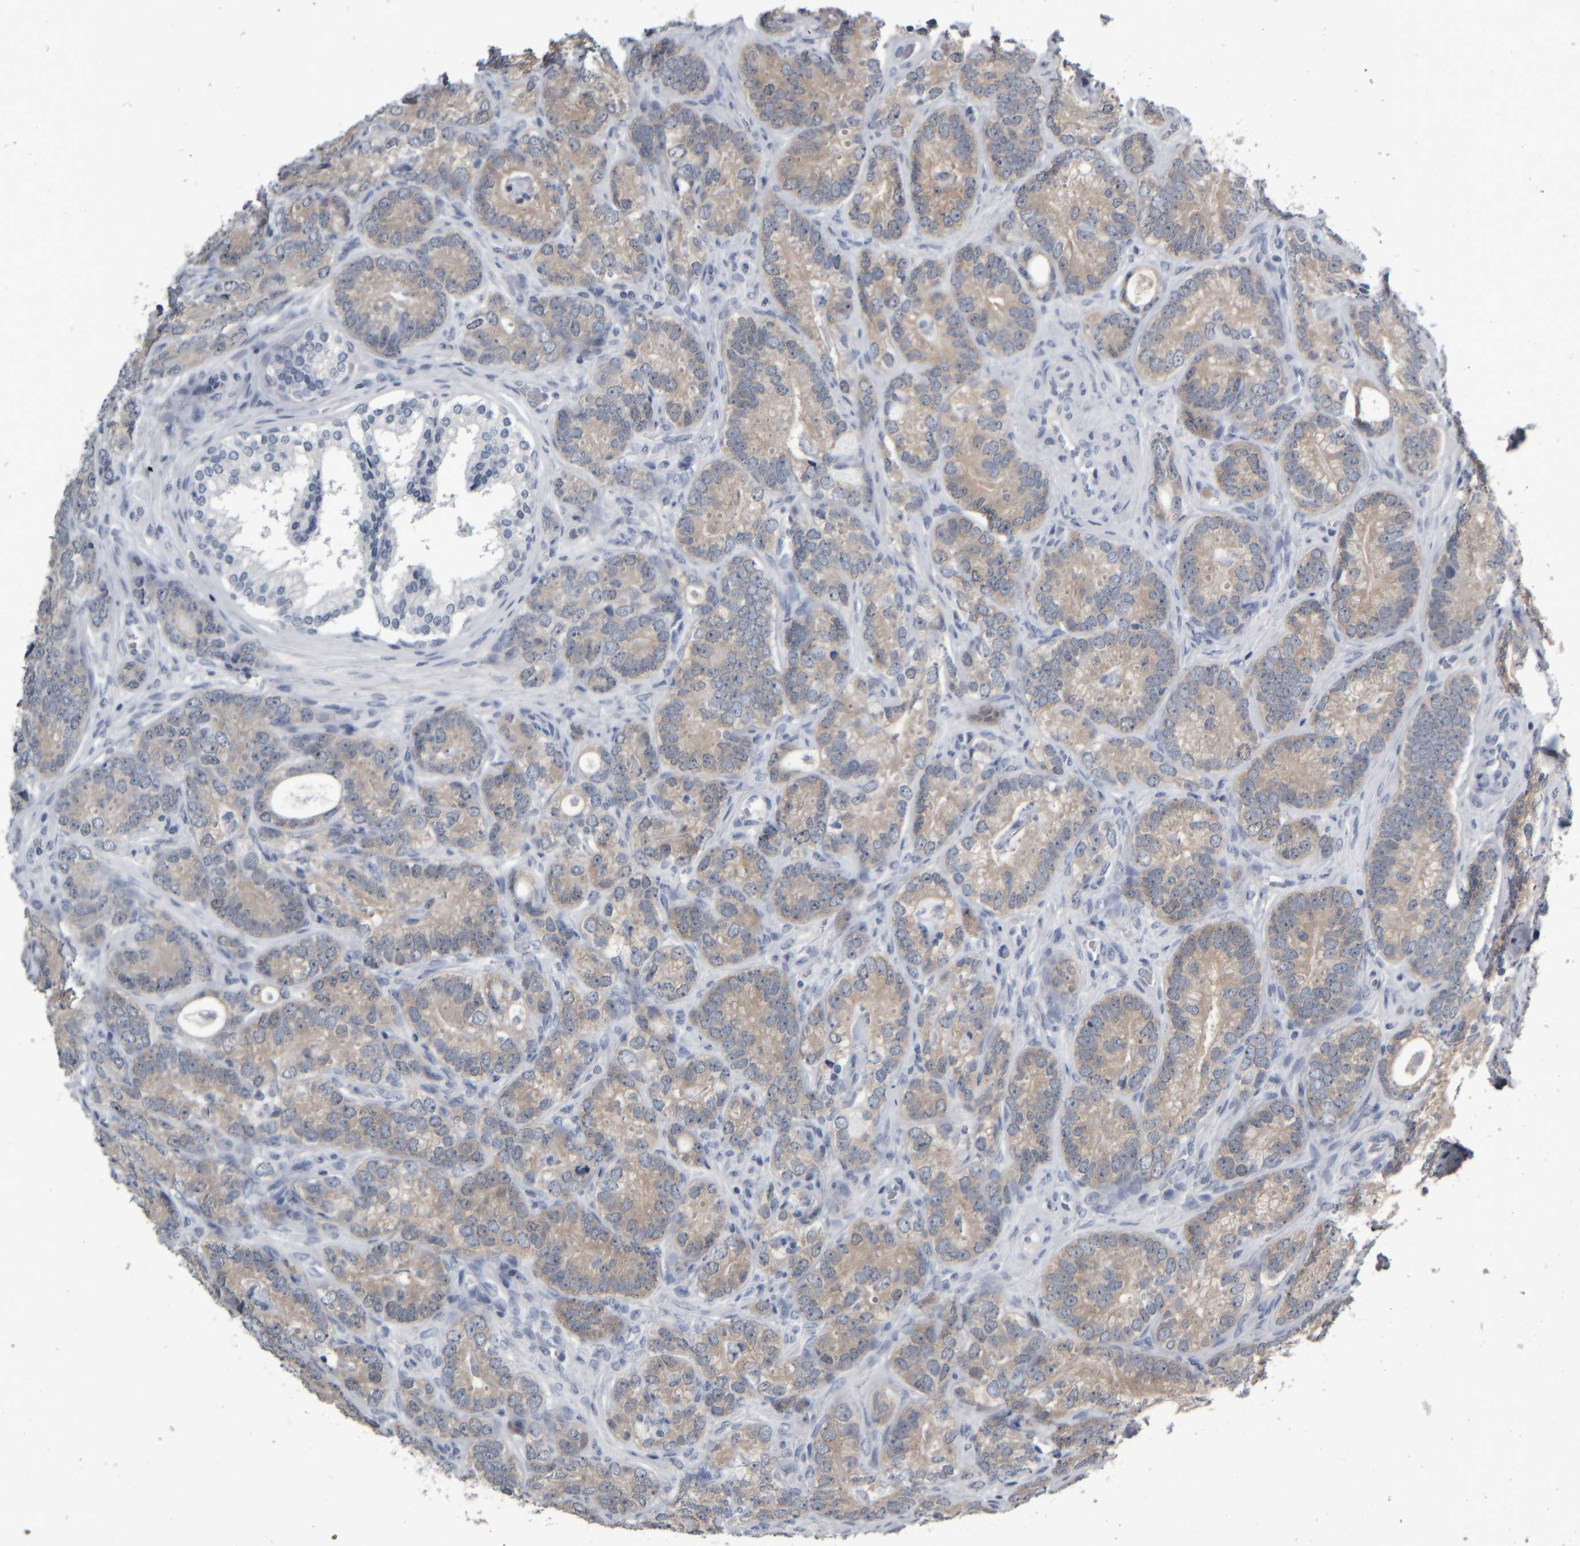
{"staining": {"intensity": "weak", "quantity": ">75%", "location": "cytoplasmic/membranous"}, "tissue": "prostate cancer", "cell_type": "Tumor cells", "image_type": "cancer", "snomed": [{"axis": "morphology", "description": "Adenocarcinoma, High grade"}, {"axis": "topography", "description": "Prostate"}], "caption": "IHC staining of prostate adenocarcinoma (high-grade), which reveals low levels of weak cytoplasmic/membranous expression in approximately >75% of tumor cells indicating weak cytoplasmic/membranous protein expression. The staining was performed using DAB (3,3'-diaminobenzidine) (brown) for protein detection and nuclei were counterstained in hematoxylin (blue).", "gene": "COL14A1", "patient": {"sex": "male", "age": 56}}